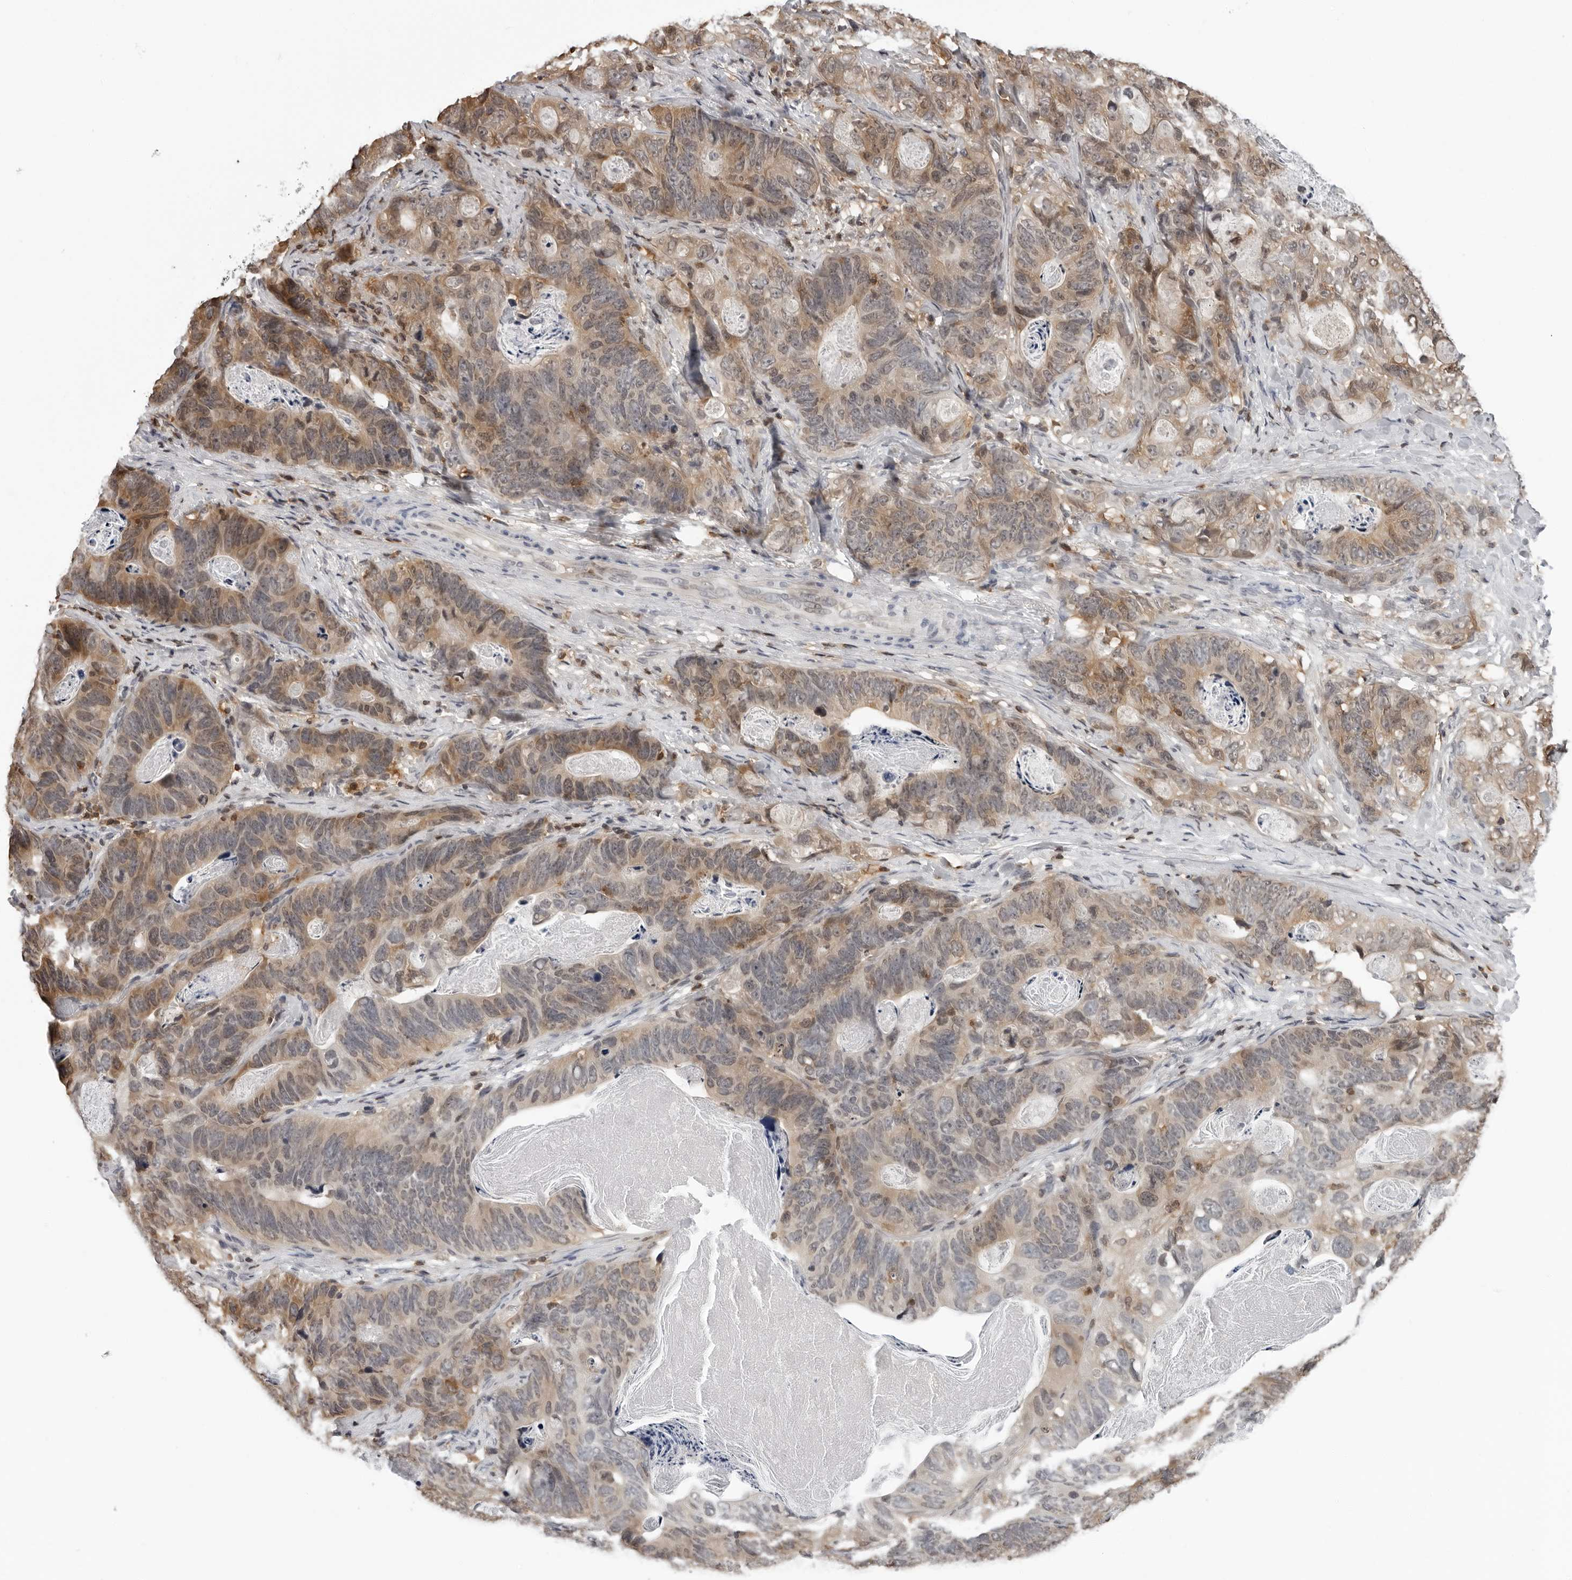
{"staining": {"intensity": "moderate", "quantity": ">75%", "location": "cytoplasmic/membranous"}, "tissue": "stomach cancer", "cell_type": "Tumor cells", "image_type": "cancer", "snomed": [{"axis": "morphology", "description": "Normal tissue, NOS"}, {"axis": "morphology", "description": "Adenocarcinoma, NOS"}, {"axis": "topography", "description": "Stomach"}], "caption": "The micrograph exhibits immunohistochemical staining of stomach cancer. There is moderate cytoplasmic/membranous staining is seen in about >75% of tumor cells. Nuclei are stained in blue.", "gene": "HSPH1", "patient": {"sex": "female", "age": 89}}